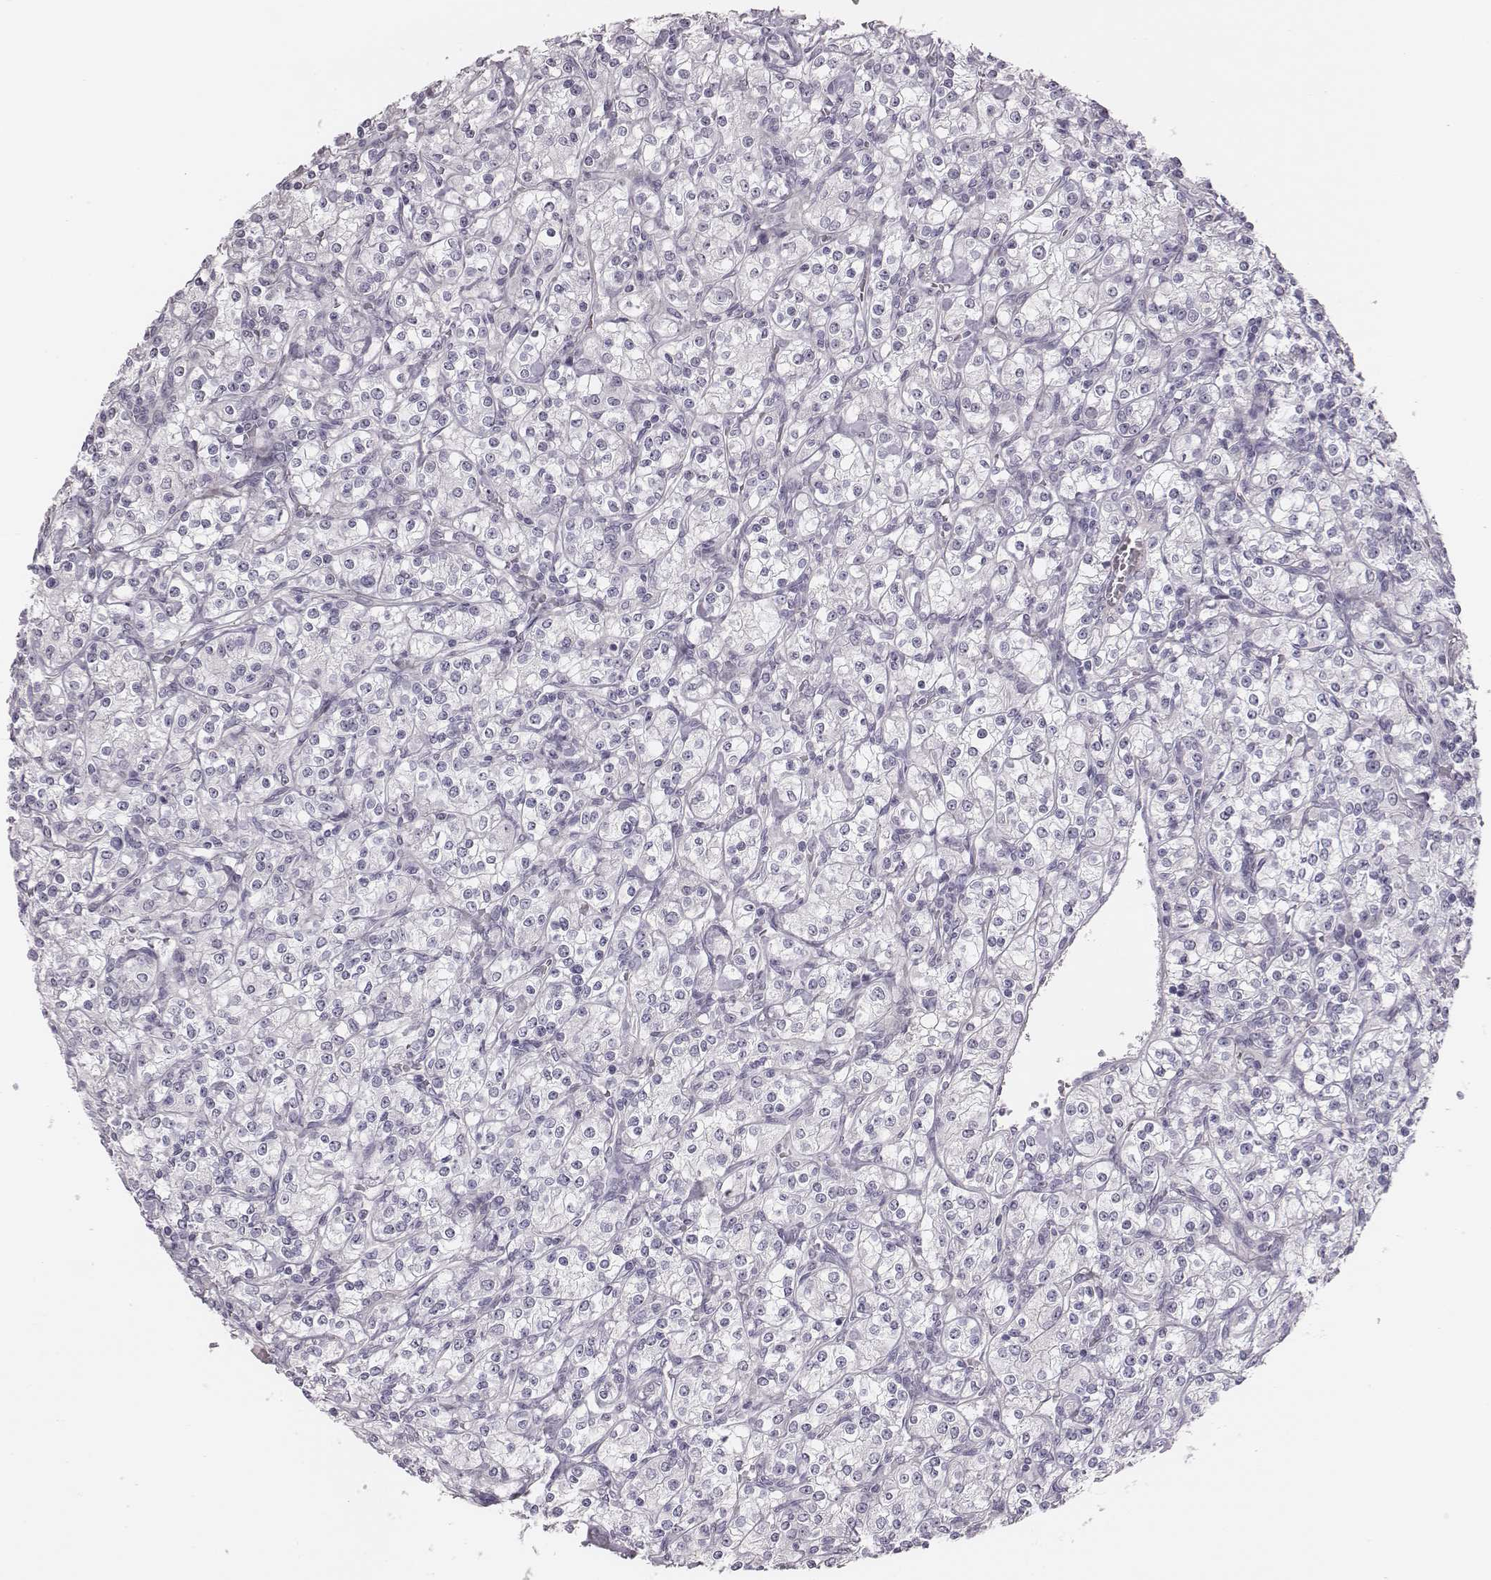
{"staining": {"intensity": "negative", "quantity": "none", "location": "none"}, "tissue": "renal cancer", "cell_type": "Tumor cells", "image_type": "cancer", "snomed": [{"axis": "morphology", "description": "Adenocarcinoma, NOS"}, {"axis": "topography", "description": "Kidney"}], "caption": "Tumor cells are negative for protein expression in human renal cancer.", "gene": "CACNG4", "patient": {"sex": "male", "age": 77}}